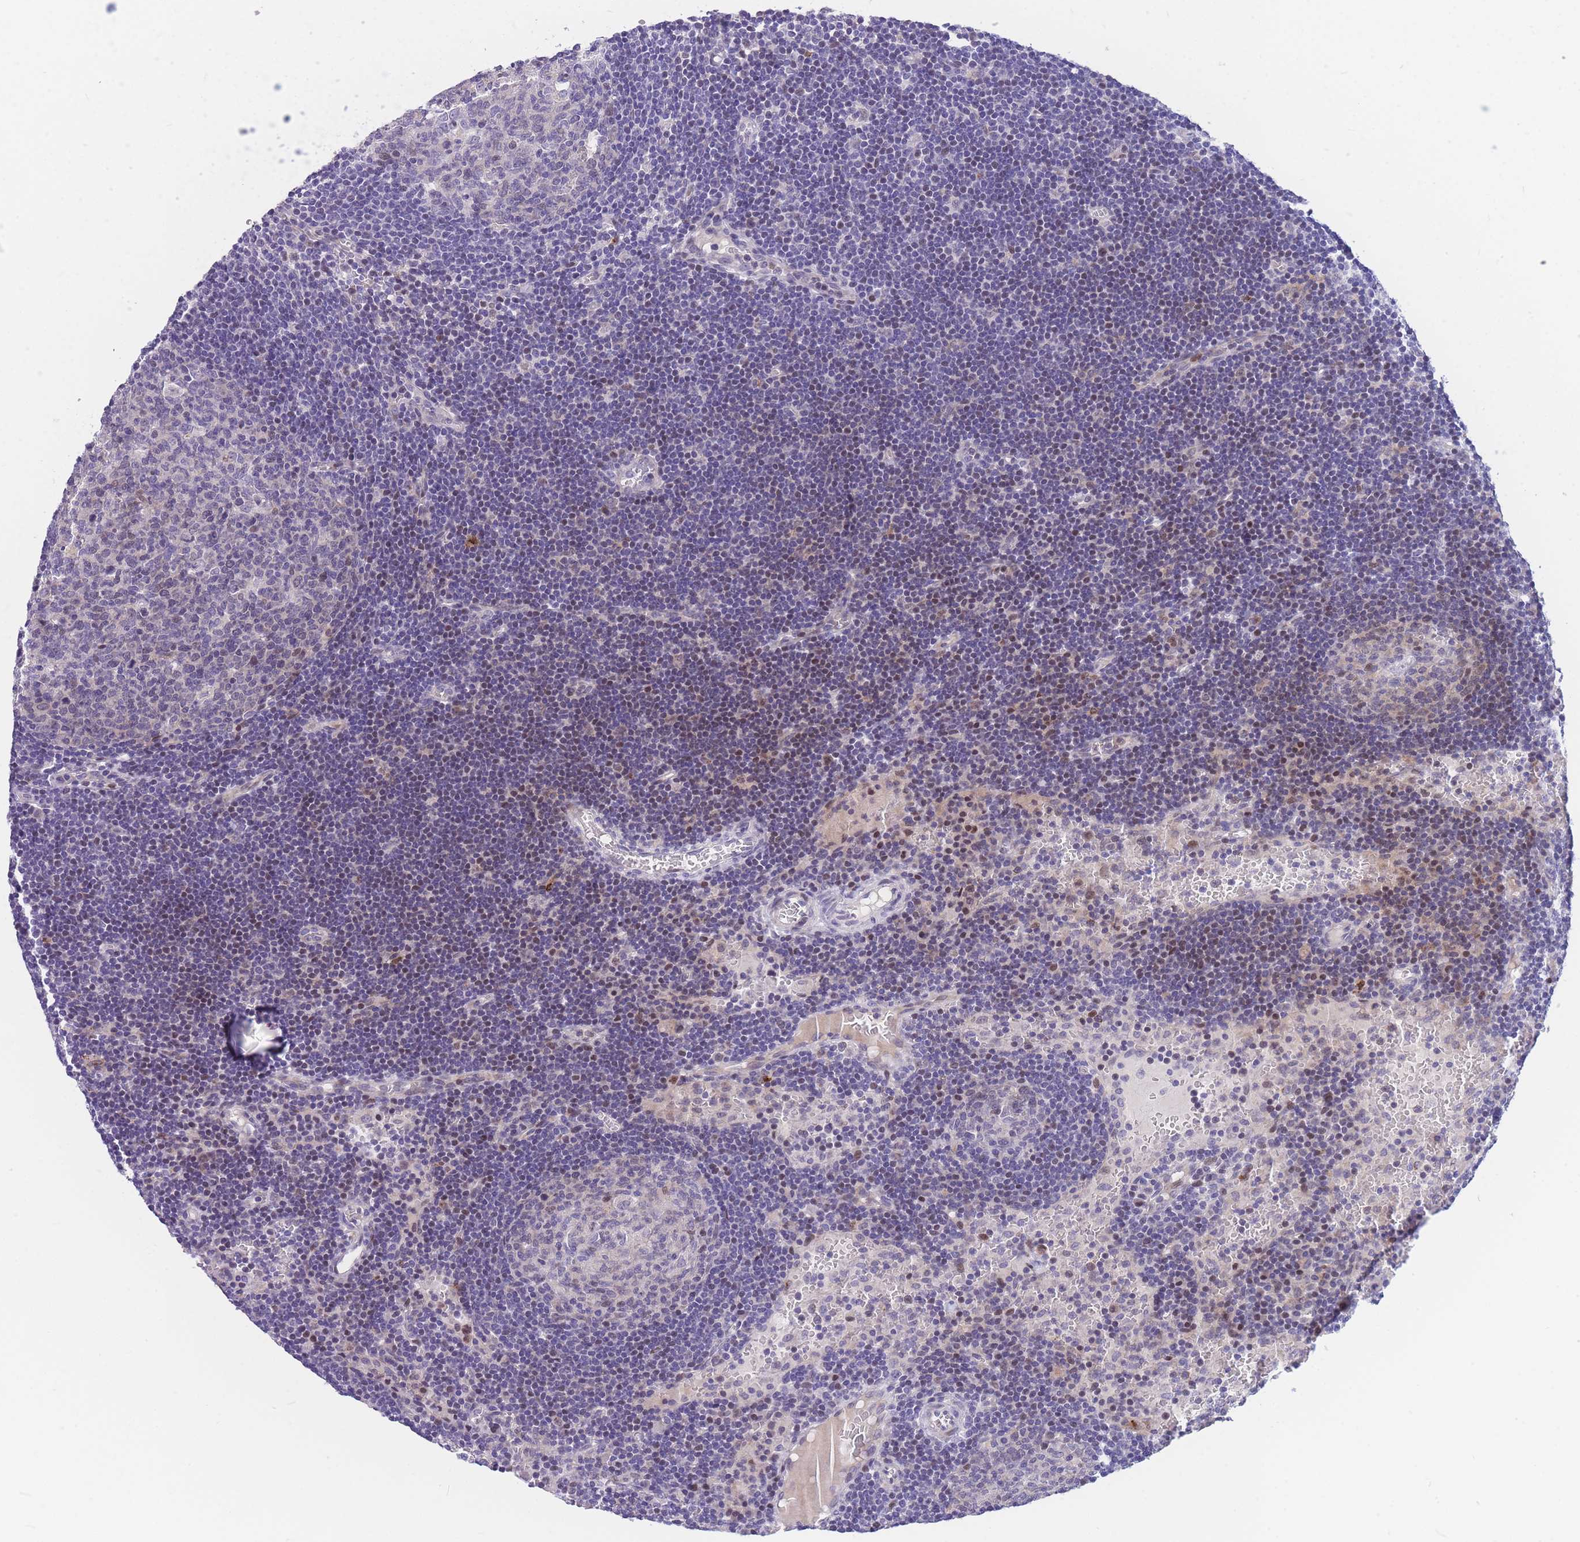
{"staining": {"intensity": "weak", "quantity": "<25%", "location": "nuclear"}, "tissue": "lymph node", "cell_type": "Germinal center cells", "image_type": "normal", "snomed": [{"axis": "morphology", "description": "Normal tissue, NOS"}, {"axis": "topography", "description": "Lymph node"}], "caption": "This is an immunohistochemistry histopathology image of unremarkable lymph node. There is no positivity in germinal center cells.", "gene": "SHCBP1", "patient": {"sex": "male", "age": 62}}